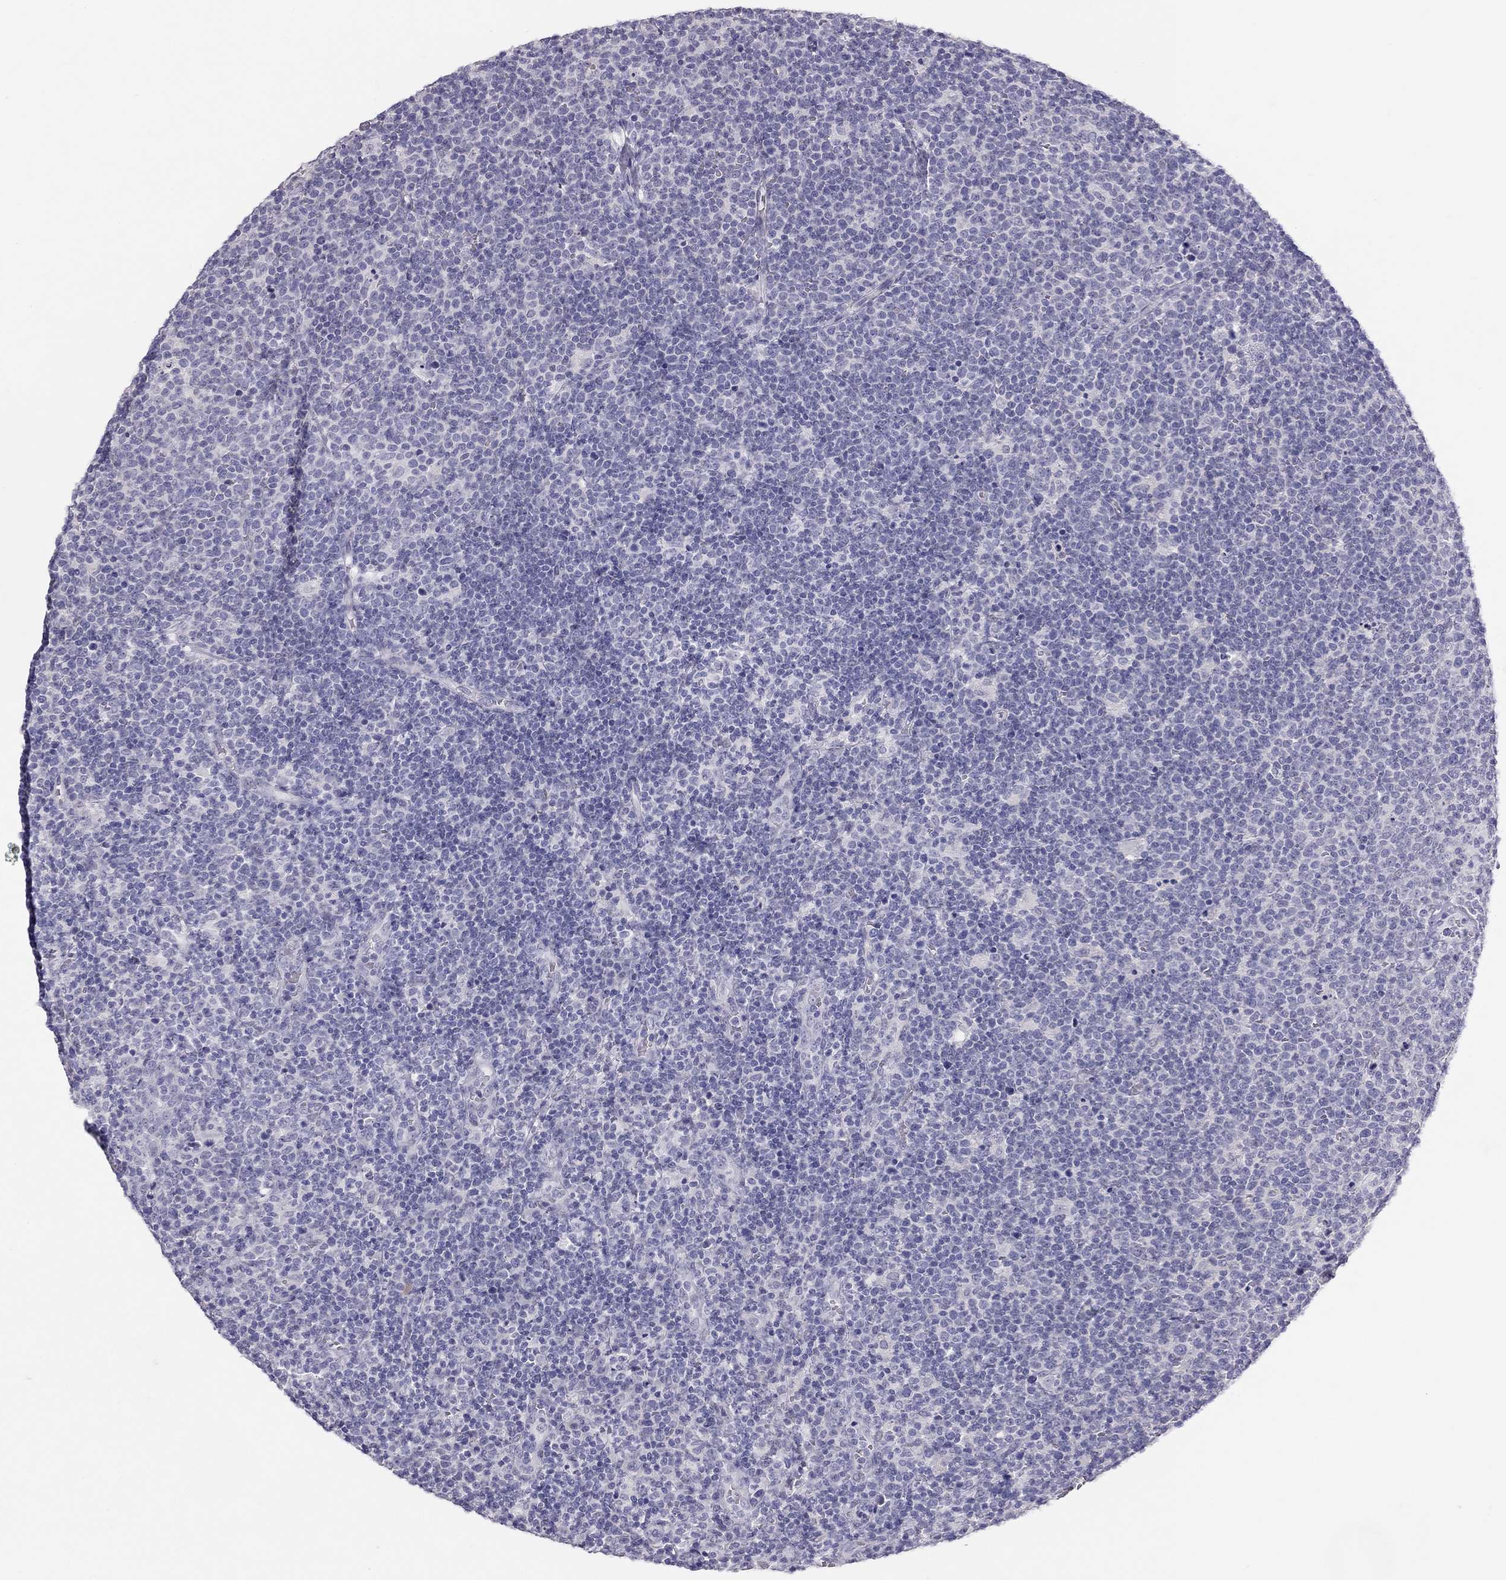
{"staining": {"intensity": "negative", "quantity": "none", "location": "none"}, "tissue": "lymphoma", "cell_type": "Tumor cells", "image_type": "cancer", "snomed": [{"axis": "morphology", "description": "Malignant lymphoma, non-Hodgkin's type, High grade"}, {"axis": "topography", "description": "Lymph node"}], "caption": "A histopathology image of human malignant lymphoma, non-Hodgkin's type (high-grade) is negative for staining in tumor cells.", "gene": "KCNV2", "patient": {"sex": "male", "age": 61}}